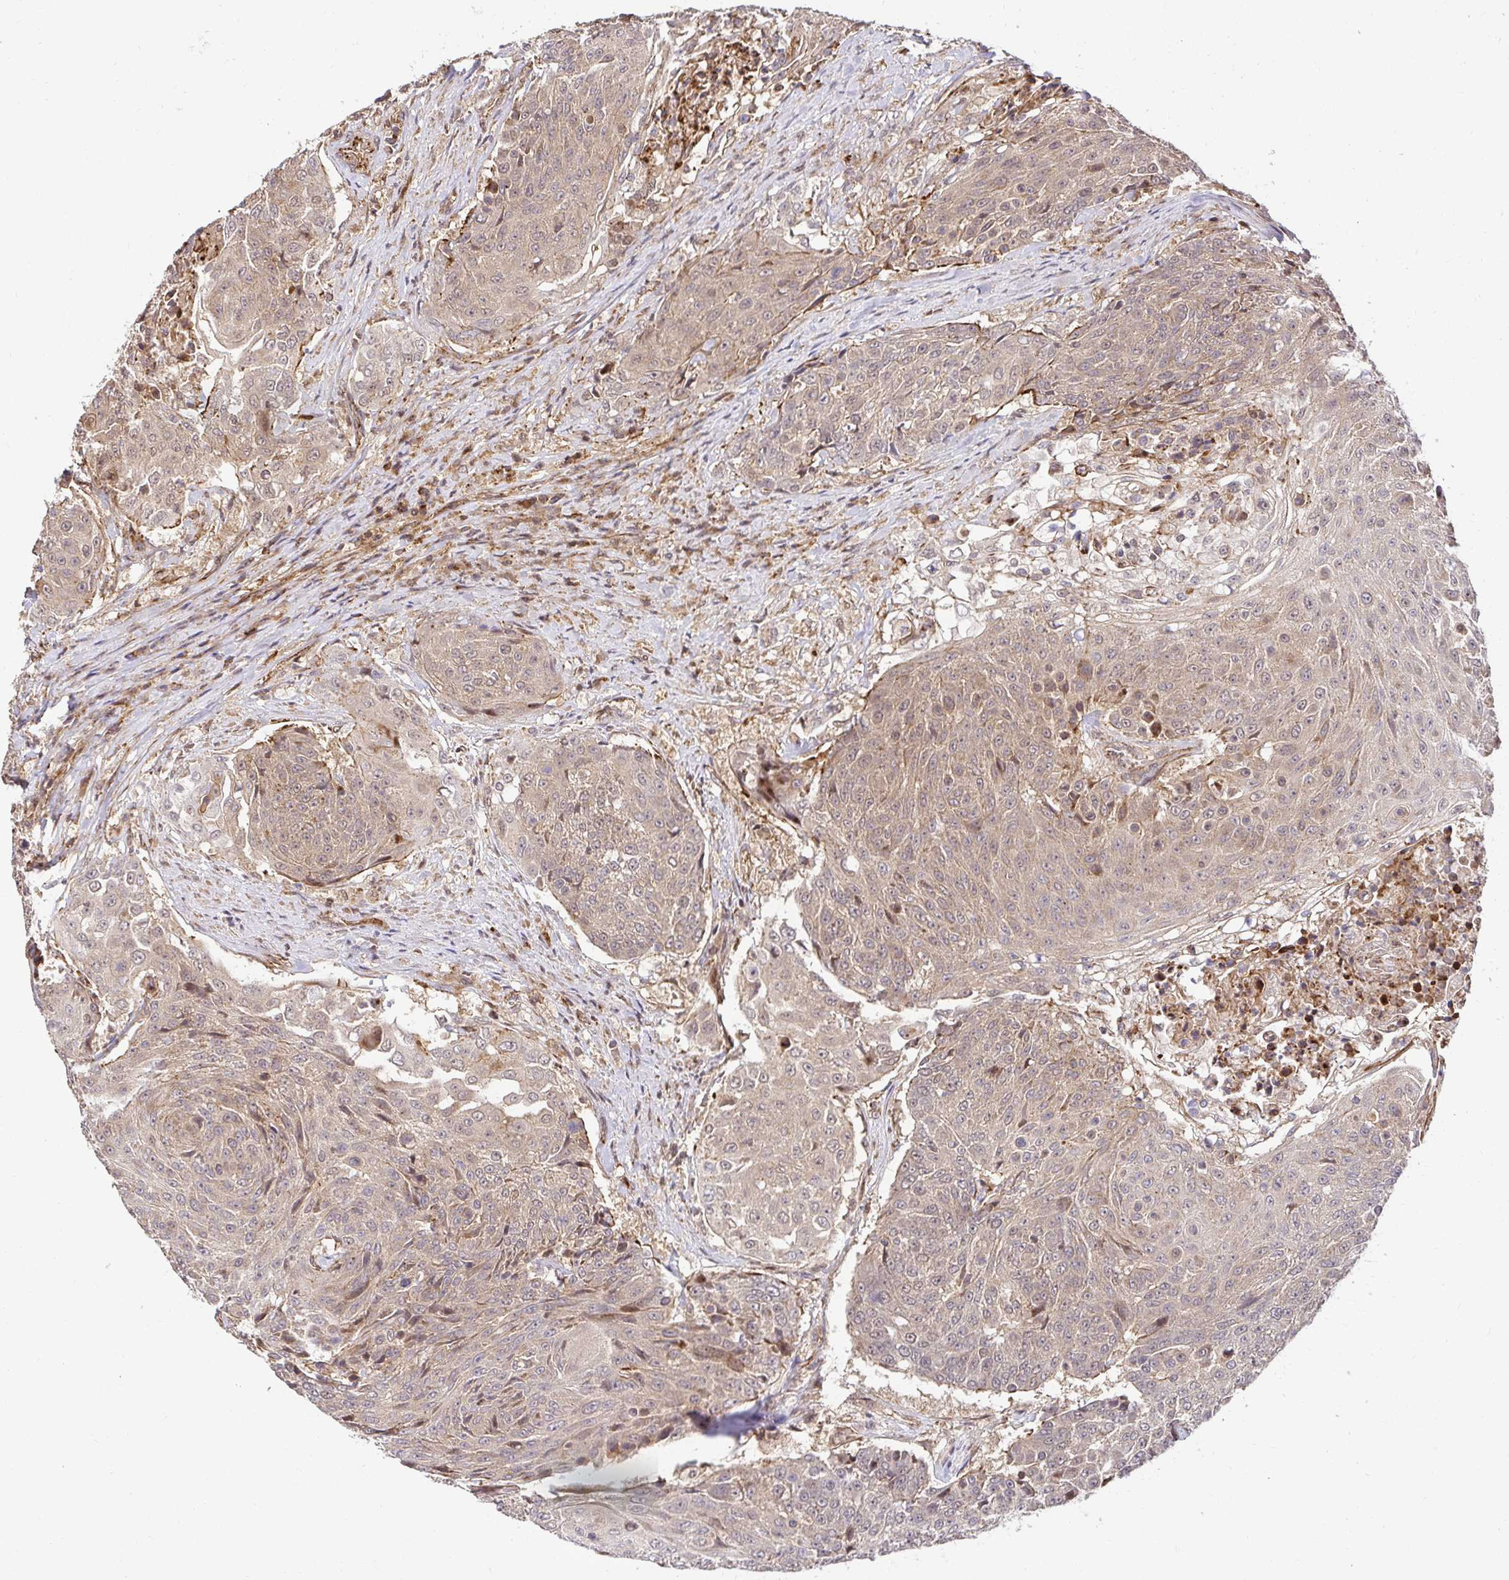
{"staining": {"intensity": "weak", "quantity": "<25%", "location": "nuclear"}, "tissue": "urothelial cancer", "cell_type": "Tumor cells", "image_type": "cancer", "snomed": [{"axis": "morphology", "description": "Urothelial carcinoma, High grade"}, {"axis": "topography", "description": "Urinary bladder"}], "caption": "The IHC histopathology image has no significant positivity in tumor cells of high-grade urothelial carcinoma tissue. (Stains: DAB IHC with hematoxylin counter stain, Microscopy: brightfield microscopy at high magnification).", "gene": "PSMA4", "patient": {"sex": "female", "age": 63}}